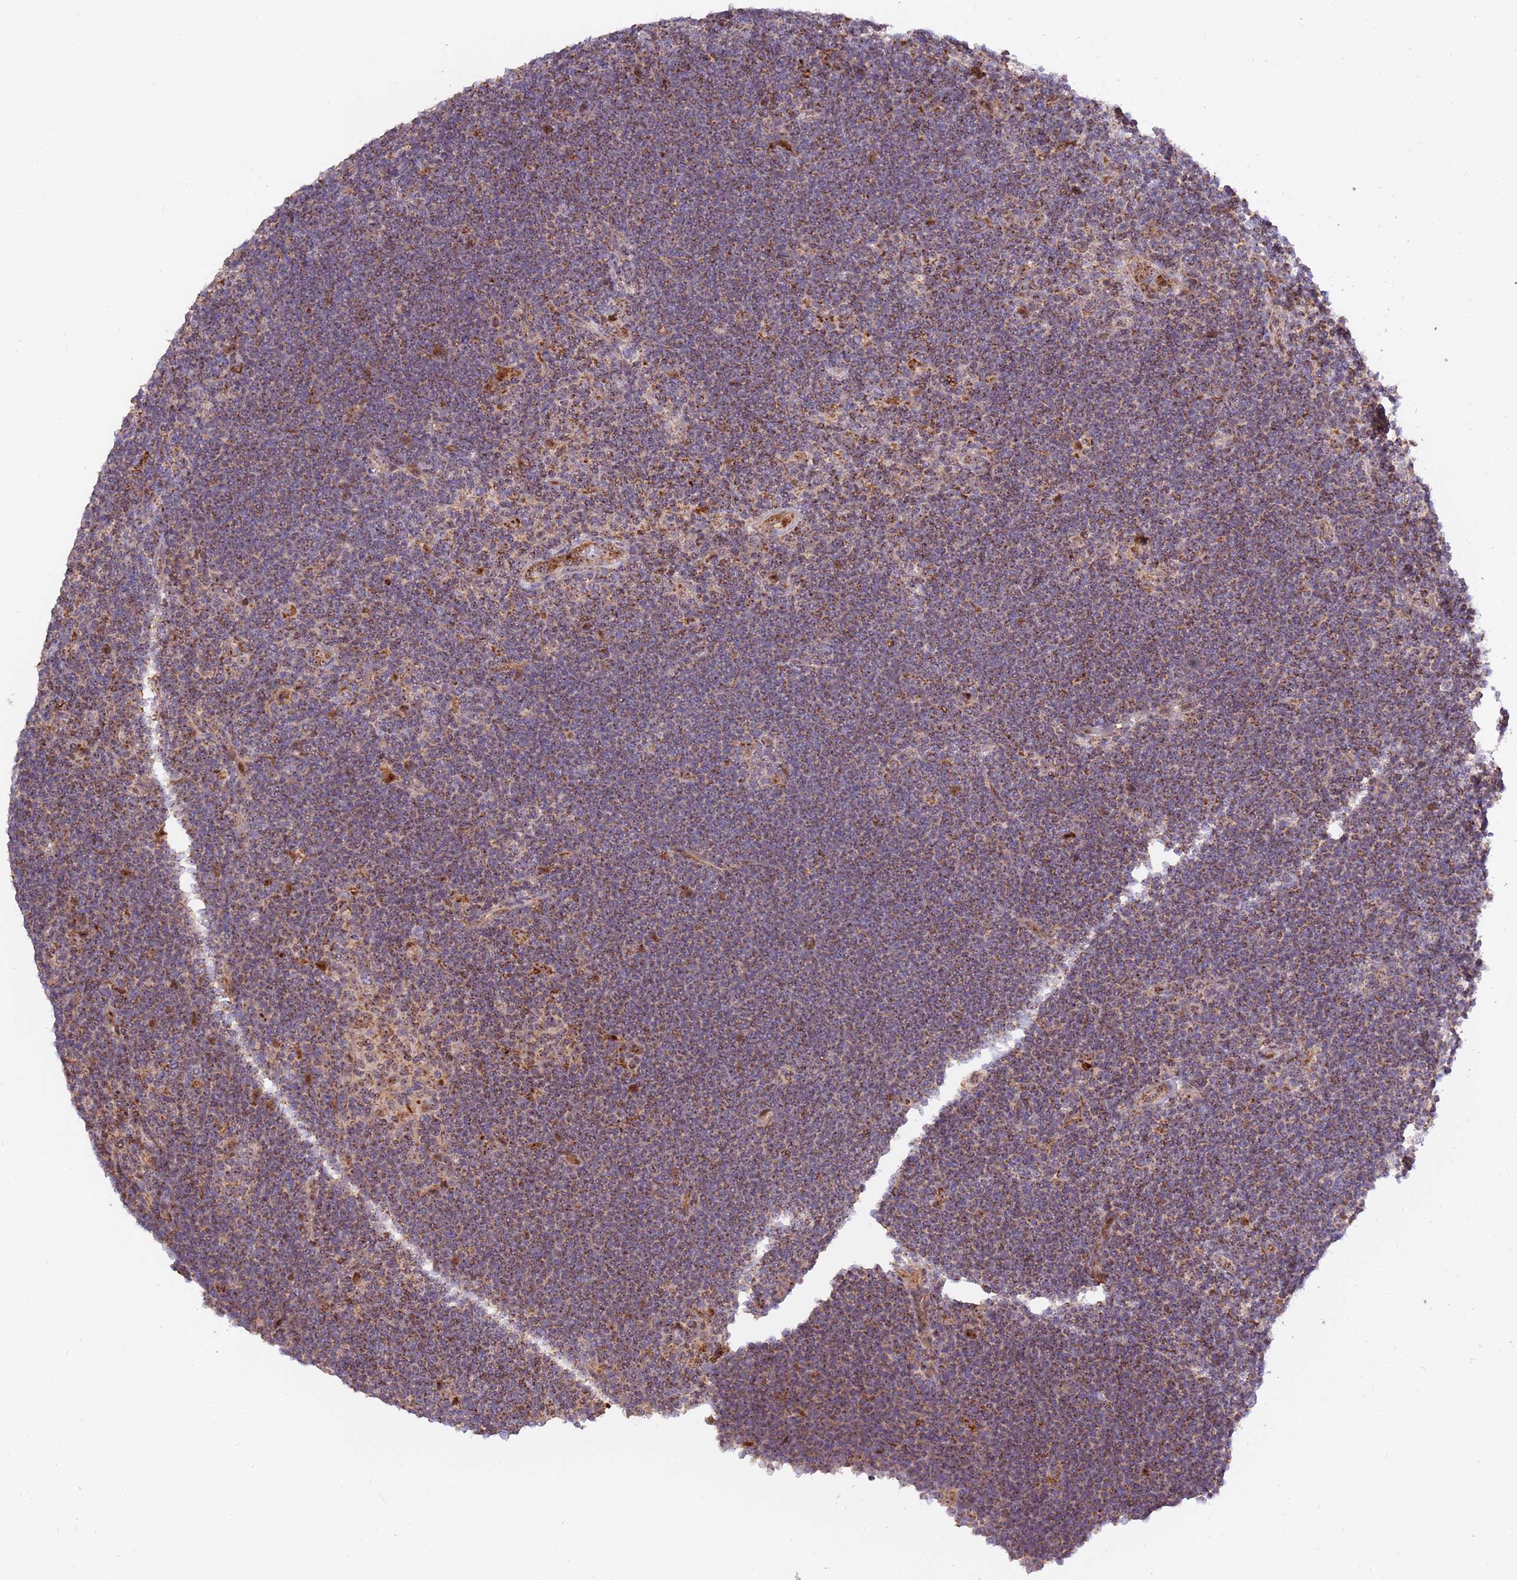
{"staining": {"intensity": "negative", "quantity": "none", "location": "none"}, "tissue": "lymphoma", "cell_type": "Tumor cells", "image_type": "cancer", "snomed": [{"axis": "morphology", "description": "Hodgkin's disease, NOS"}, {"axis": "topography", "description": "Lymph node"}], "caption": "A photomicrograph of lymphoma stained for a protein displays no brown staining in tumor cells.", "gene": "KIF25", "patient": {"sex": "female", "age": 57}}